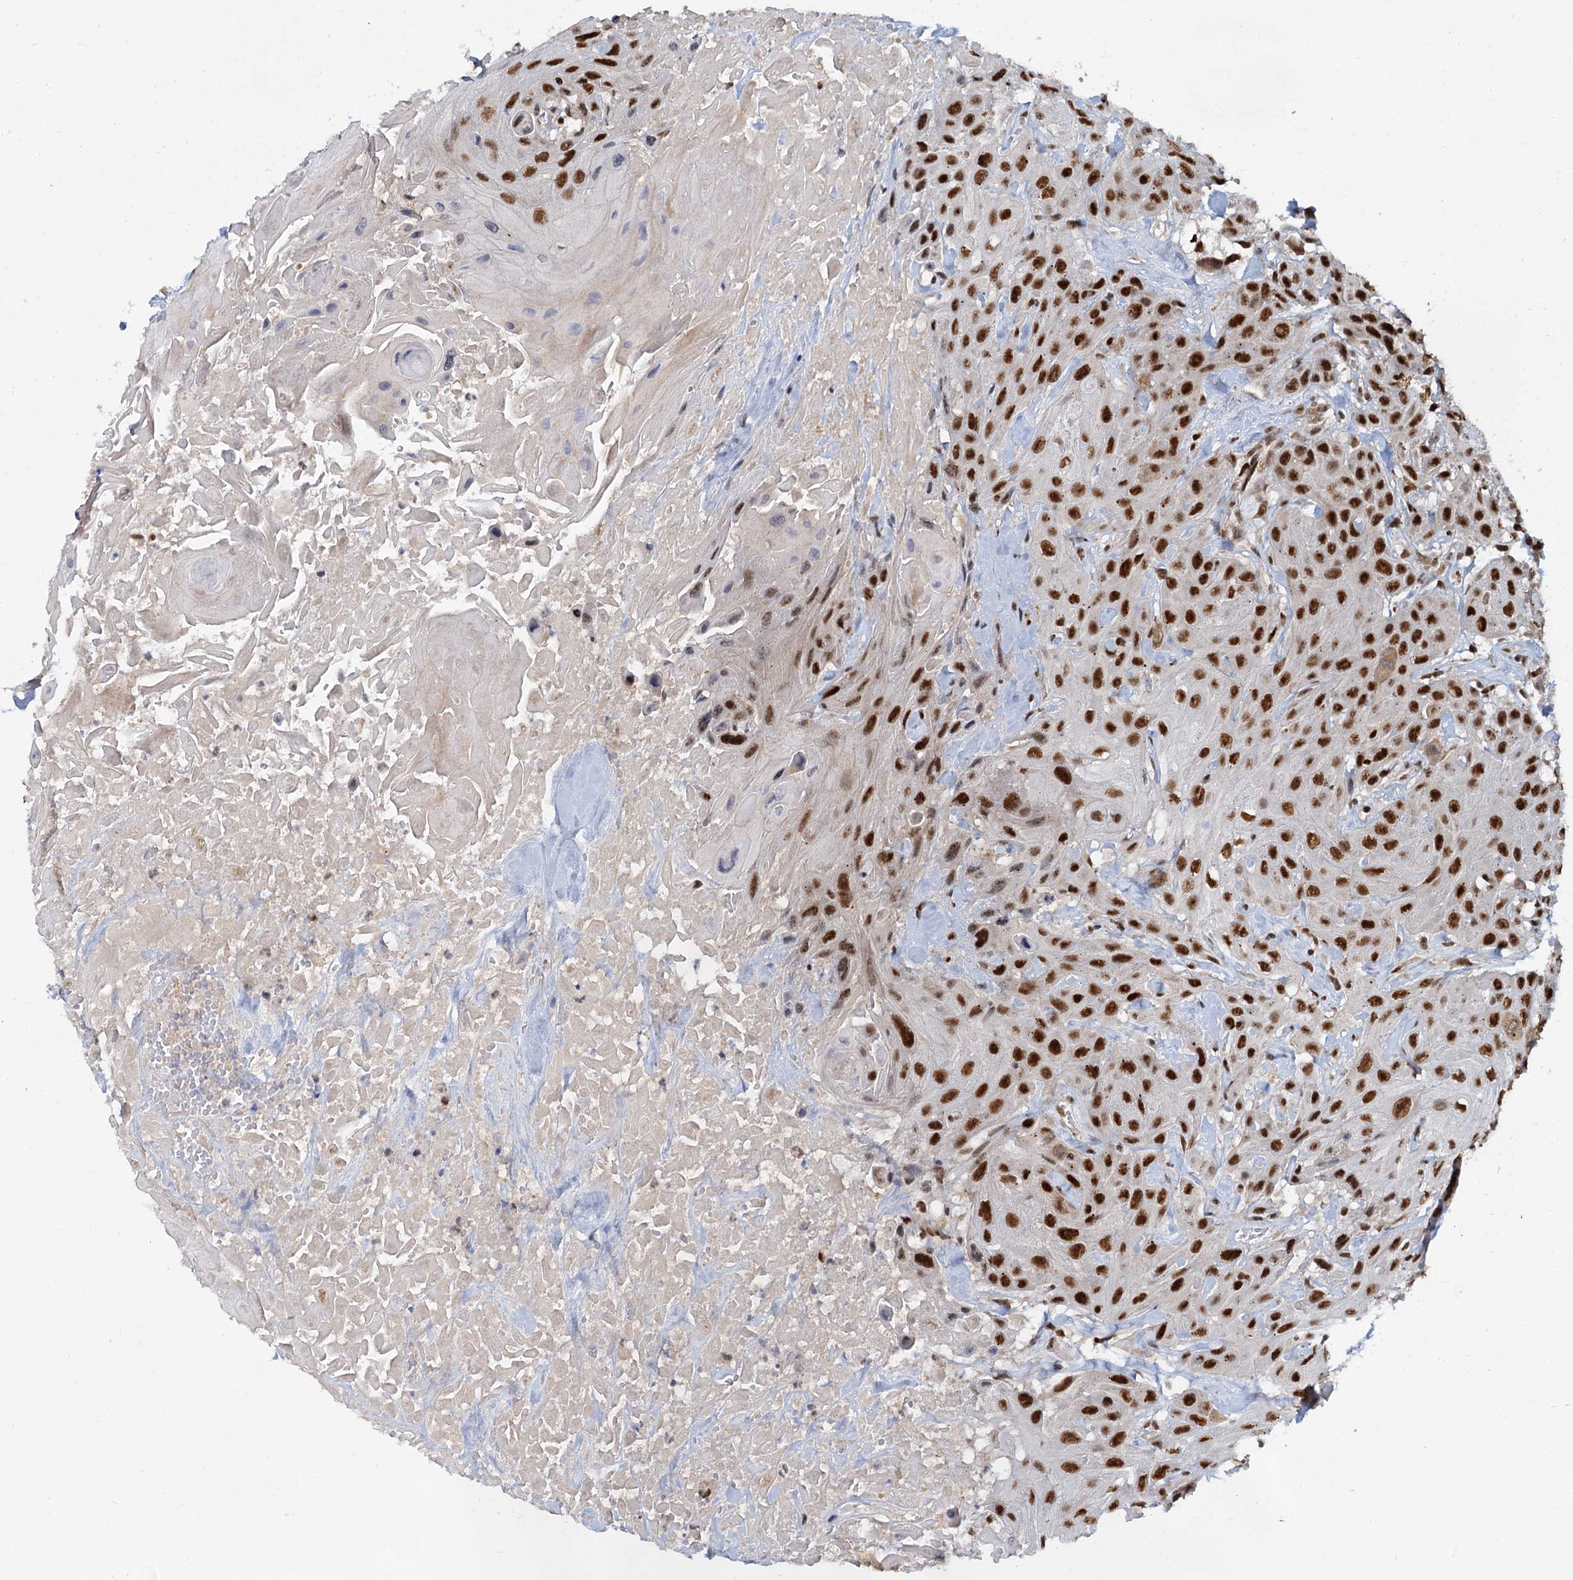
{"staining": {"intensity": "strong", "quantity": ">75%", "location": "nuclear"}, "tissue": "head and neck cancer", "cell_type": "Tumor cells", "image_type": "cancer", "snomed": [{"axis": "morphology", "description": "Squamous cell carcinoma, NOS"}, {"axis": "topography", "description": "Head-Neck"}], "caption": "Immunohistochemical staining of head and neck cancer (squamous cell carcinoma) shows high levels of strong nuclear protein expression in approximately >75% of tumor cells.", "gene": "WBP4", "patient": {"sex": "male", "age": 81}}